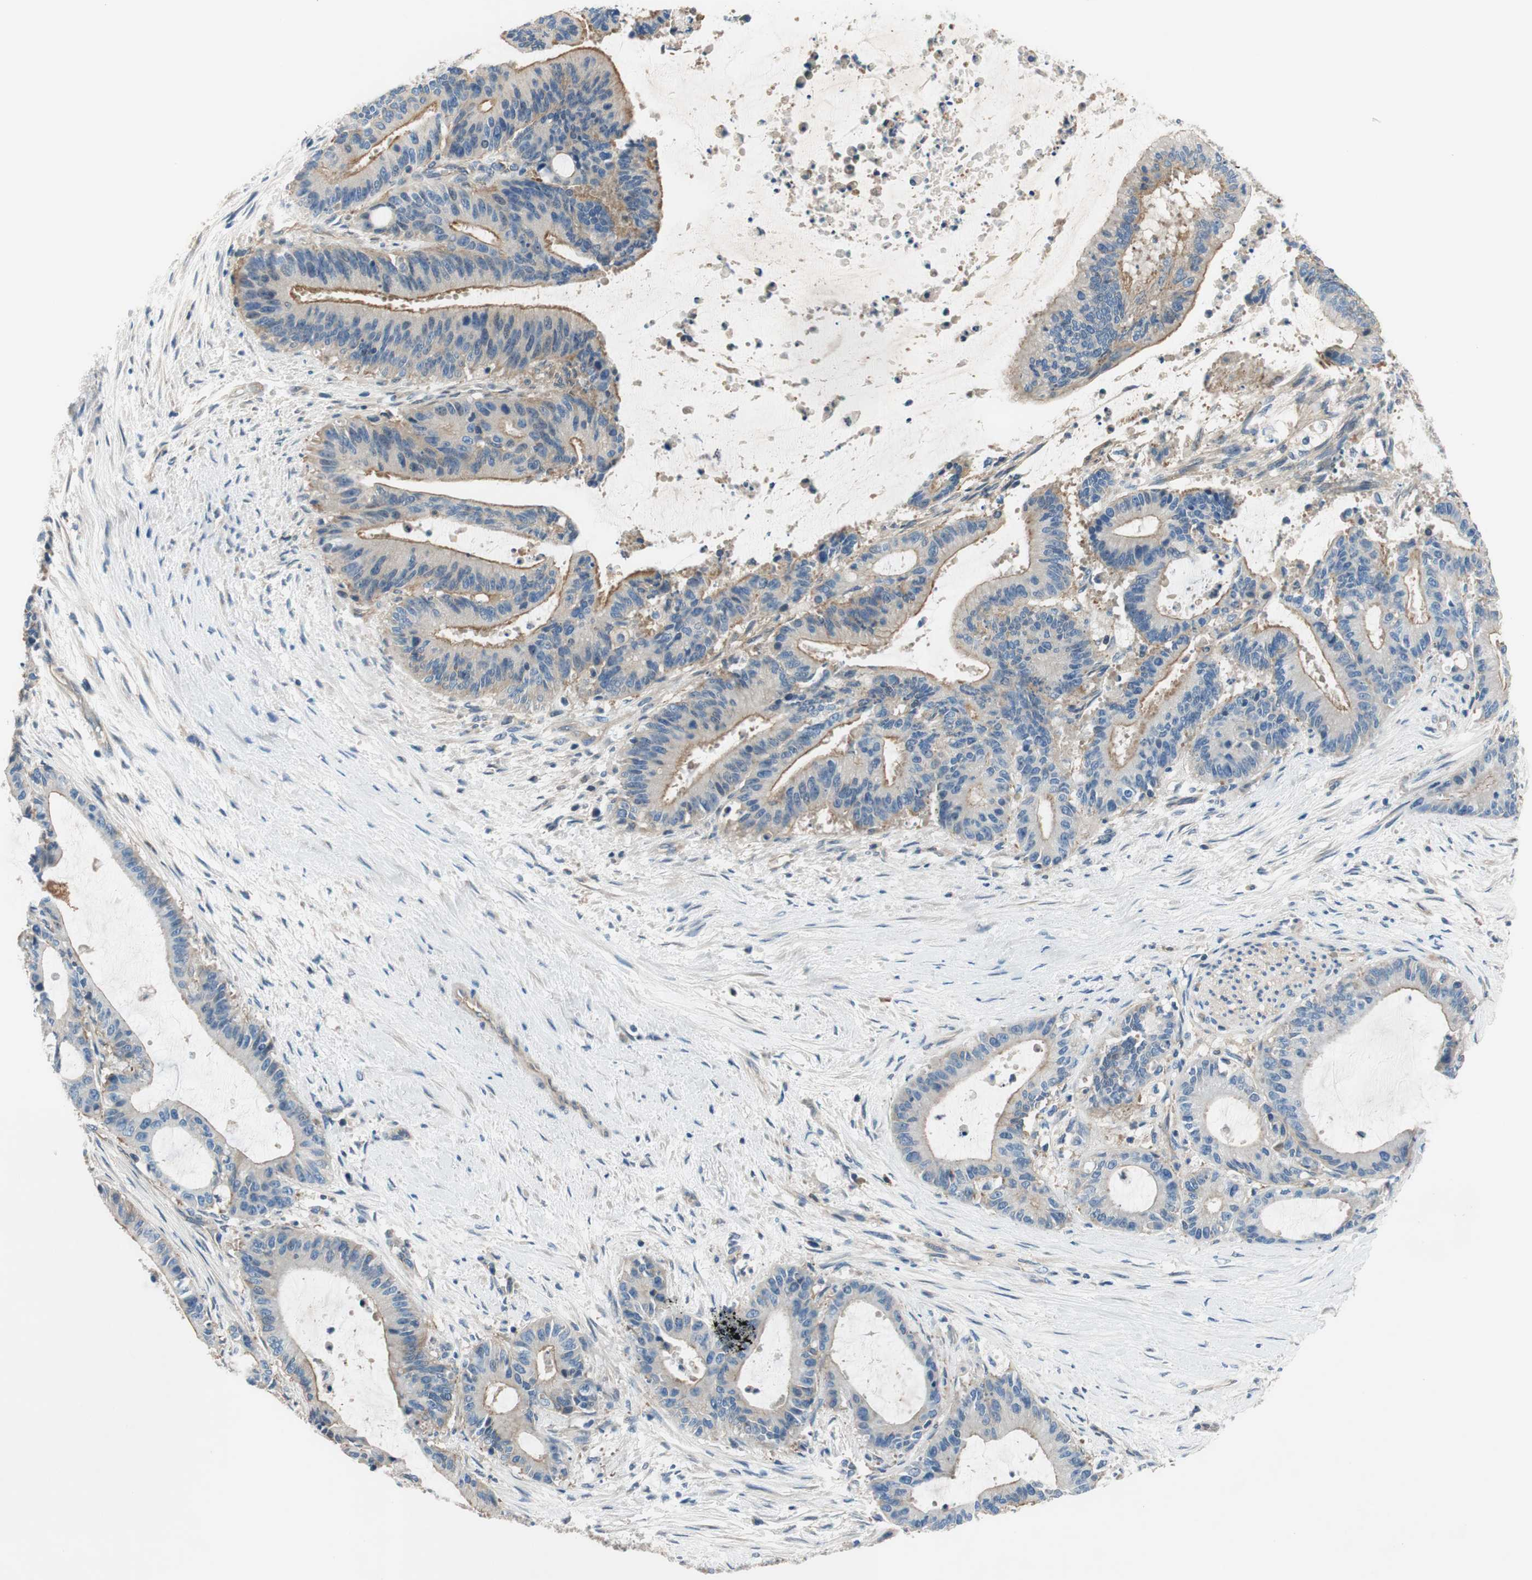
{"staining": {"intensity": "moderate", "quantity": ">75%", "location": "cytoplasmic/membranous"}, "tissue": "liver cancer", "cell_type": "Tumor cells", "image_type": "cancer", "snomed": [{"axis": "morphology", "description": "Cholangiocarcinoma"}, {"axis": "topography", "description": "Liver"}], "caption": "Tumor cells reveal moderate cytoplasmic/membranous expression in about >75% of cells in liver cholangiocarcinoma.", "gene": "CALML3", "patient": {"sex": "female", "age": 73}}